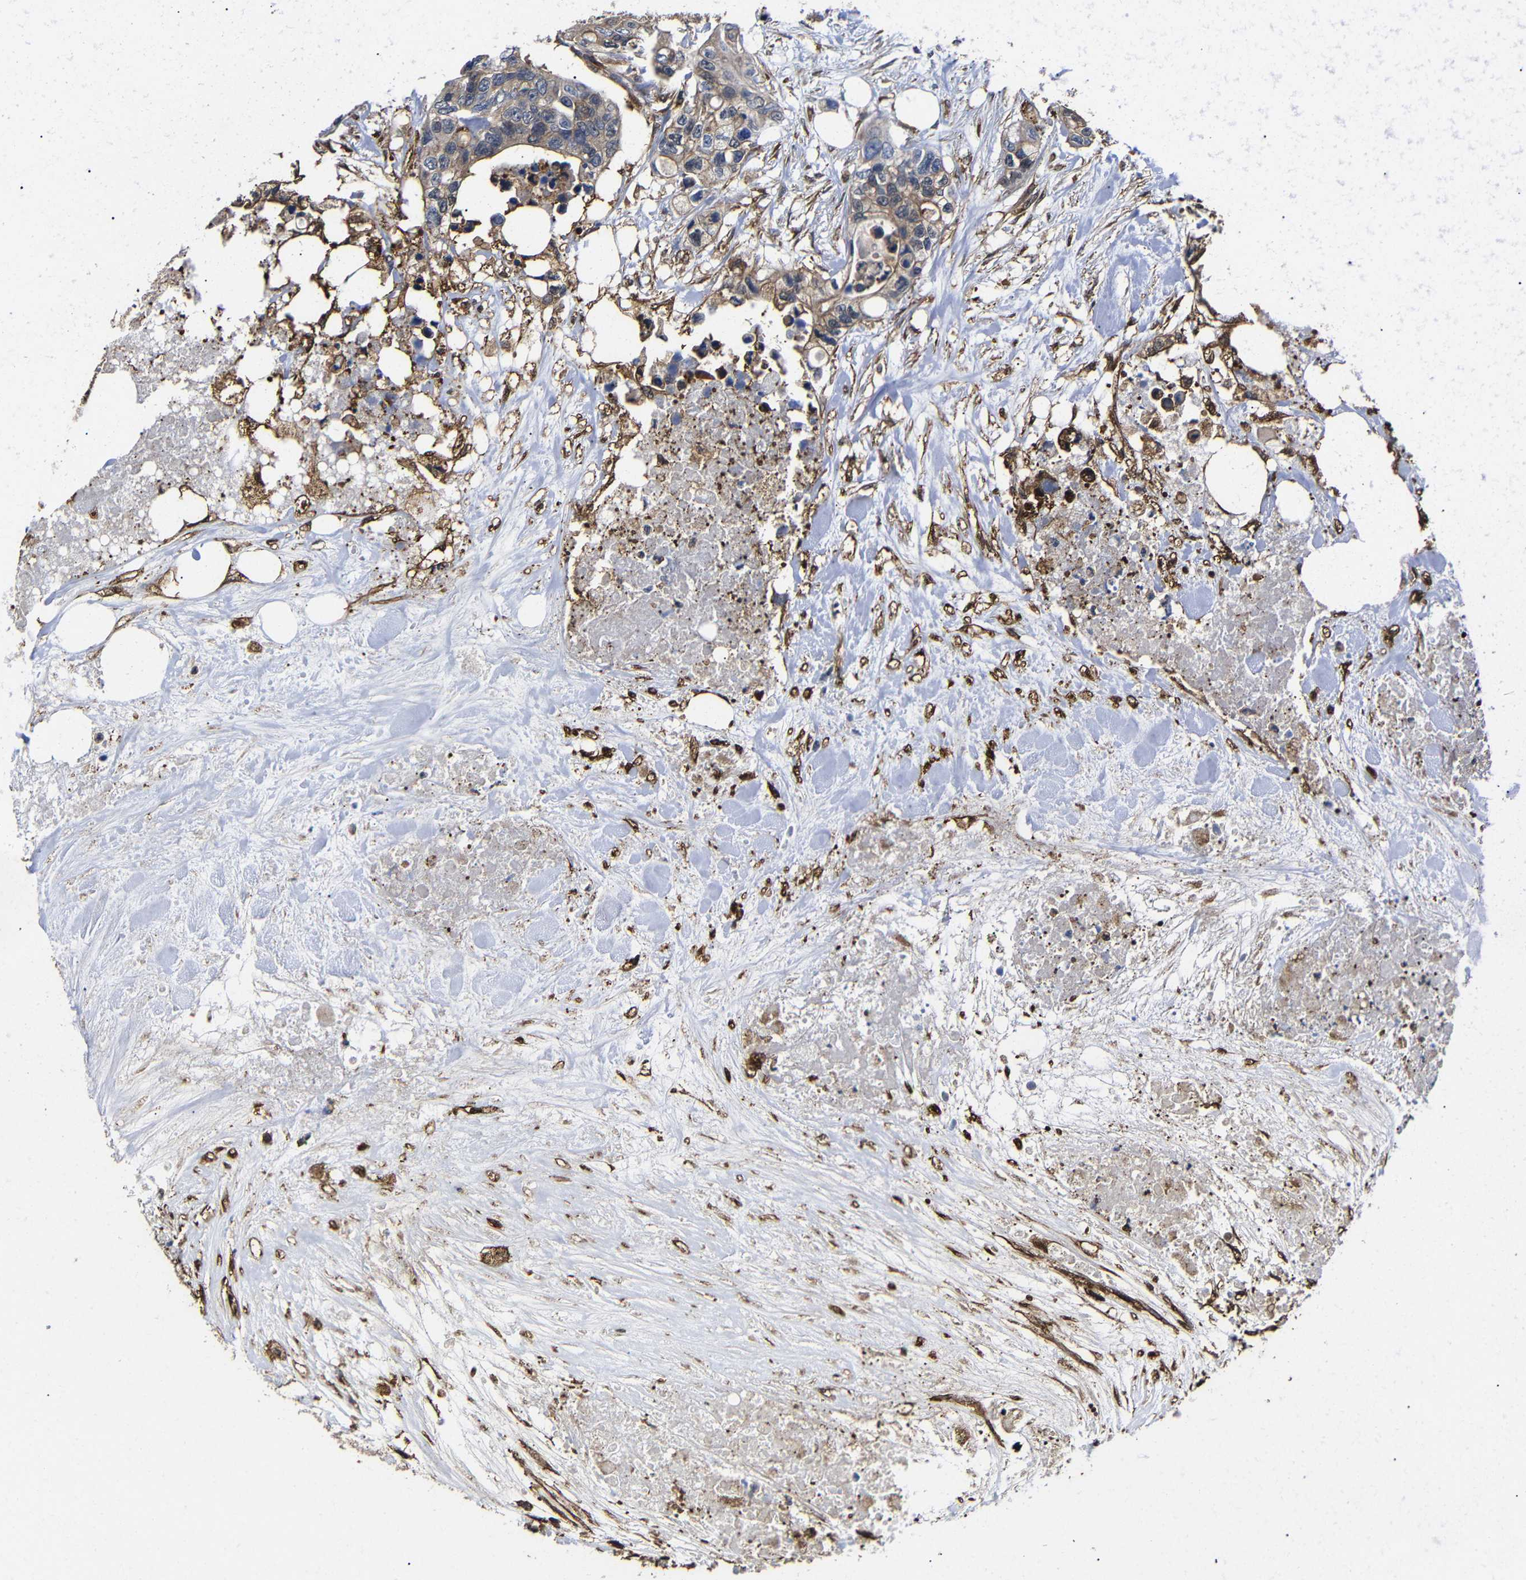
{"staining": {"intensity": "moderate", "quantity": ">75%", "location": "cytoplasmic/membranous"}, "tissue": "colorectal cancer", "cell_type": "Tumor cells", "image_type": "cancer", "snomed": [{"axis": "morphology", "description": "Adenocarcinoma, NOS"}, {"axis": "topography", "description": "Colon"}], "caption": "Protein expression analysis of colorectal cancer displays moderate cytoplasmic/membranous staining in about >75% of tumor cells.", "gene": "LRRCC1", "patient": {"sex": "female", "age": 57}}